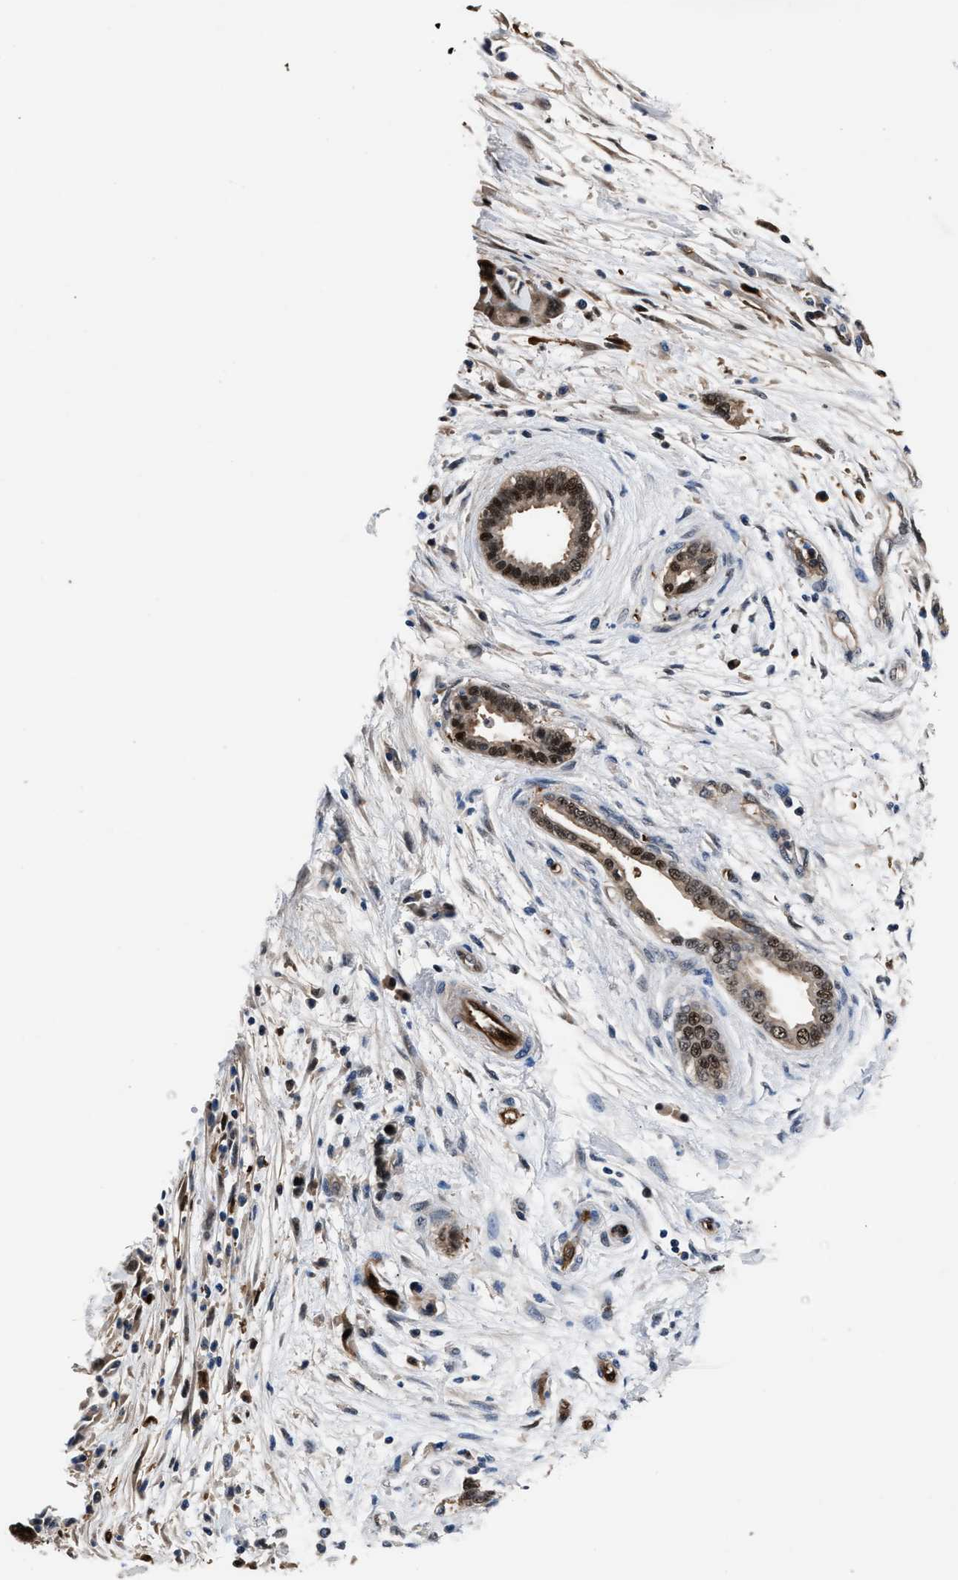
{"staining": {"intensity": "strong", "quantity": "<25%", "location": "cytoplasmic/membranous,nuclear"}, "tissue": "pancreatic cancer", "cell_type": "Tumor cells", "image_type": "cancer", "snomed": [{"axis": "morphology", "description": "Normal tissue, NOS"}, {"axis": "morphology", "description": "Adenocarcinoma, NOS"}, {"axis": "topography", "description": "Pancreas"}], "caption": "Immunohistochemical staining of human pancreatic cancer (adenocarcinoma) exhibits medium levels of strong cytoplasmic/membranous and nuclear expression in approximately <25% of tumor cells.", "gene": "PPA1", "patient": {"sex": "female", "age": 71}}